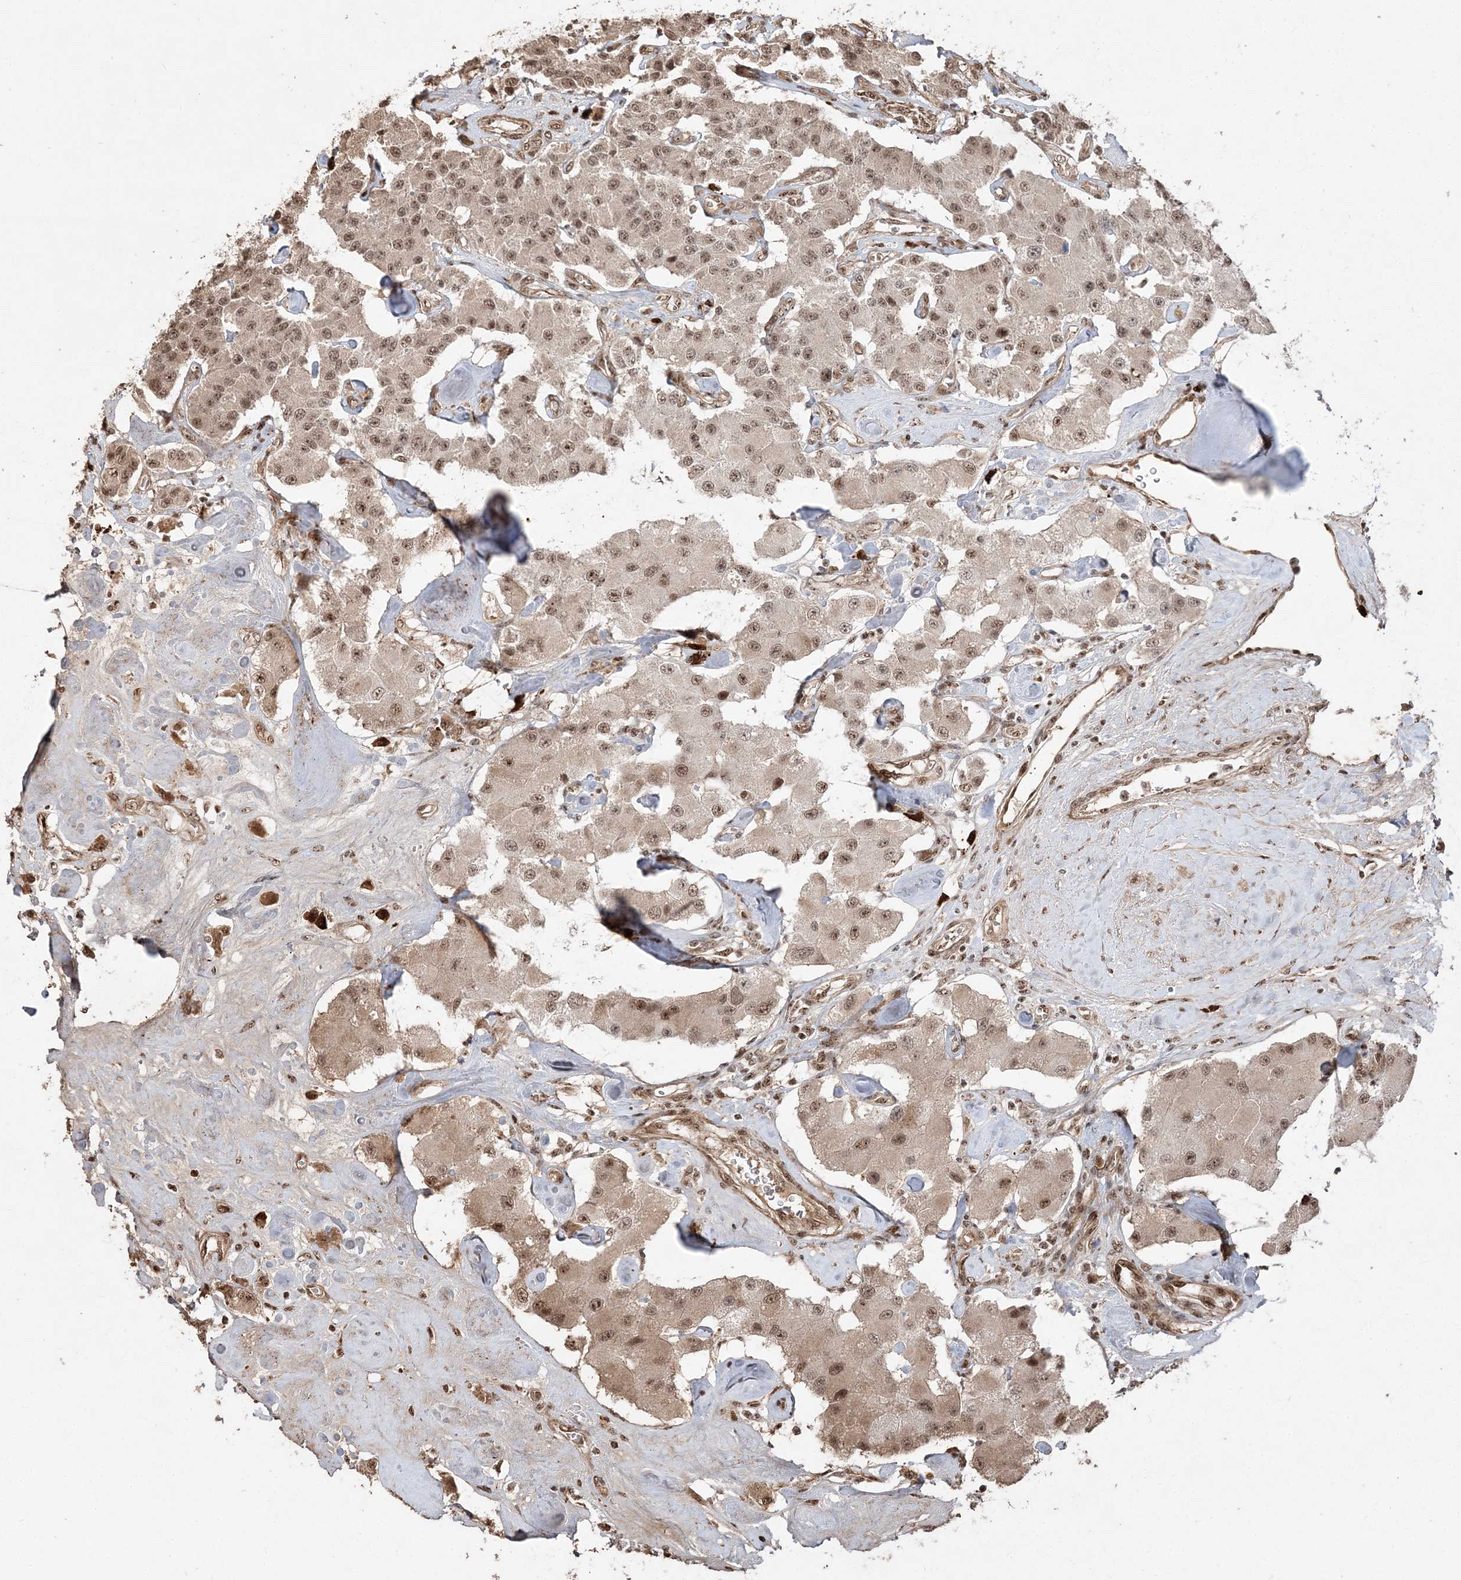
{"staining": {"intensity": "moderate", "quantity": ">75%", "location": "nuclear"}, "tissue": "carcinoid", "cell_type": "Tumor cells", "image_type": "cancer", "snomed": [{"axis": "morphology", "description": "Carcinoid, malignant, NOS"}, {"axis": "topography", "description": "Pancreas"}], "caption": "DAB immunohistochemical staining of human malignant carcinoid exhibits moderate nuclear protein staining in about >75% of tumor cells. The staining was performed using DAB (3,3'-diaminobenzidine), with brown indicating positive protein expression. Nuclei are stained blue with hematoxylin.", "gene": "RBM17", "patient": {"sex": "male", "age": 41}}